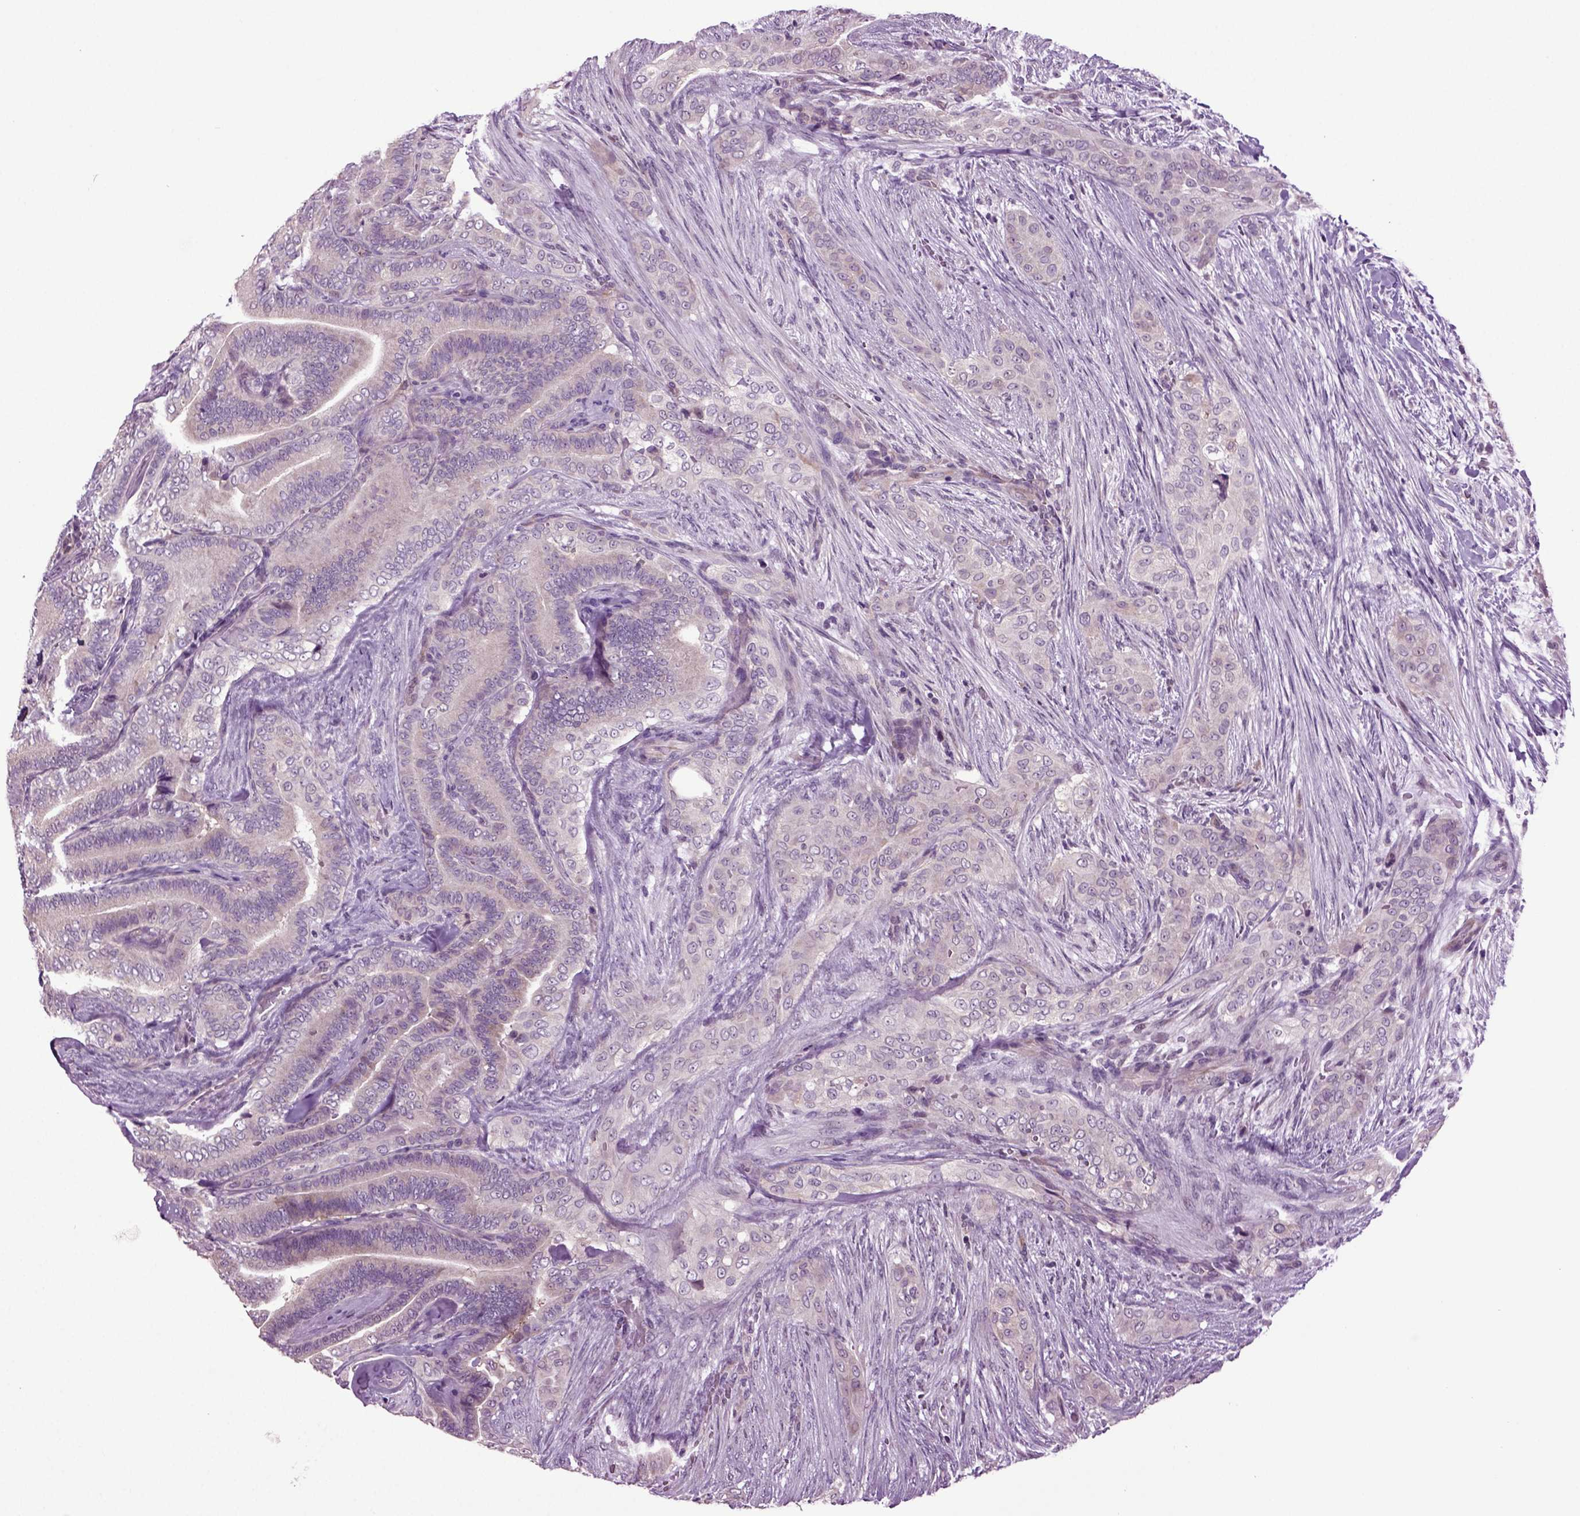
{"staining": {"intensity": "negative", "quantity": "none", "location": "none"}, "tissue": "thyroid cancer", "cell_type": "Tumor cells", "image_type": "cancer", "snomed": [{"axis": "morphology", "description": "Papillary adenocarcinoma, NOS"}, {"axis": "topography", "description": "Thyroid gland"}], "caption": "This is an immunohistochemistry (IHC) photomicrograph of thyroid cancer. There is no expression in tumor cells.", "gene": "PLCH2", "patient": {"sex": "male", "age": 61}}